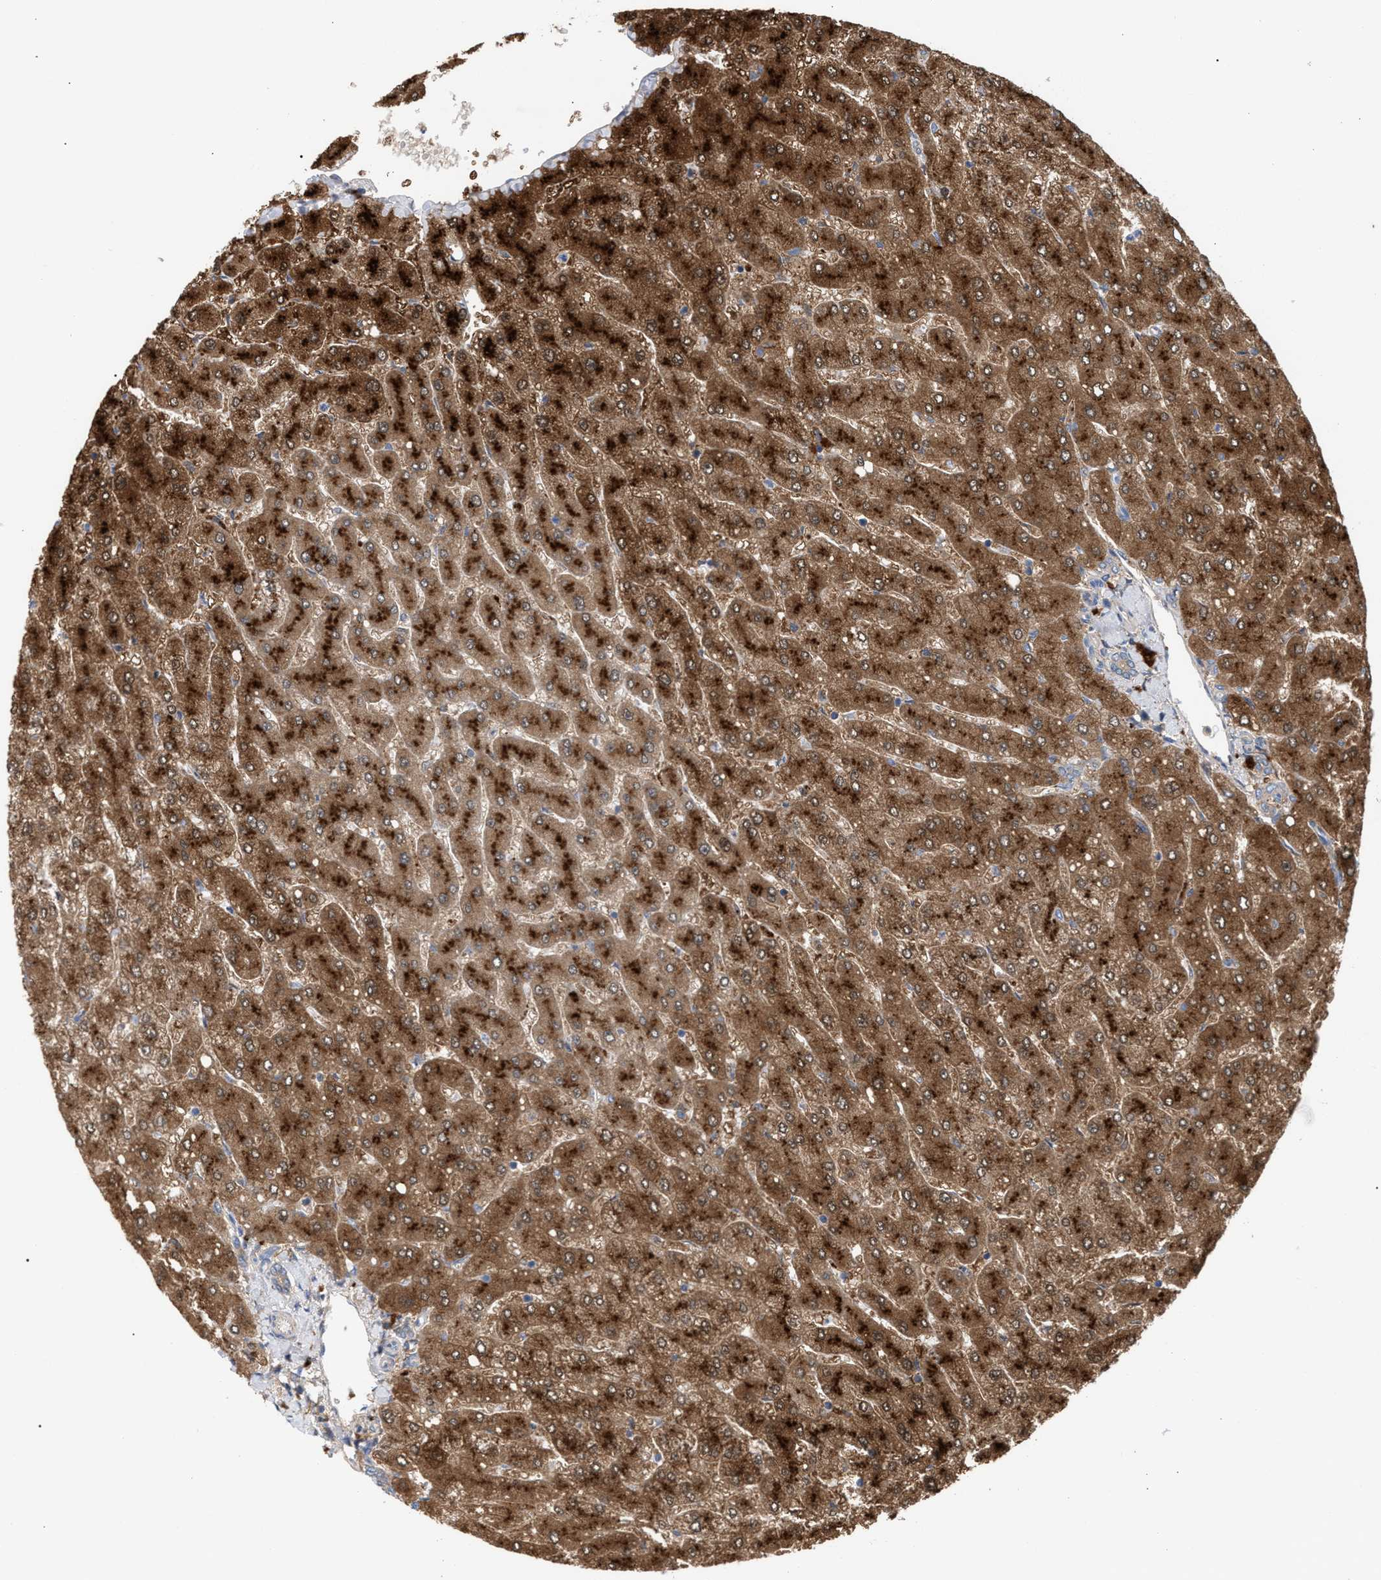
{"staining": {"intensity": "weak", "quantity": ">75%", "location": "cytoplasmic/membranous"}, "tissue": "liver", "cell_type": "Cholangiocytes", "image_type": "normal", "snomed": [{"axis": "morphology", "description": "Normal tissue, NOS"}, {"axis": "topography", "description": "Liver"}], "caption": "This is an image of immunohistochemistry (IHC) staining of unremarkable liver, which shows weak positivity in the cytoplasmic/membranous of cholangiocytes.", "gene": "MBTD1", "patient": {"sex": "male", "age": 55}}